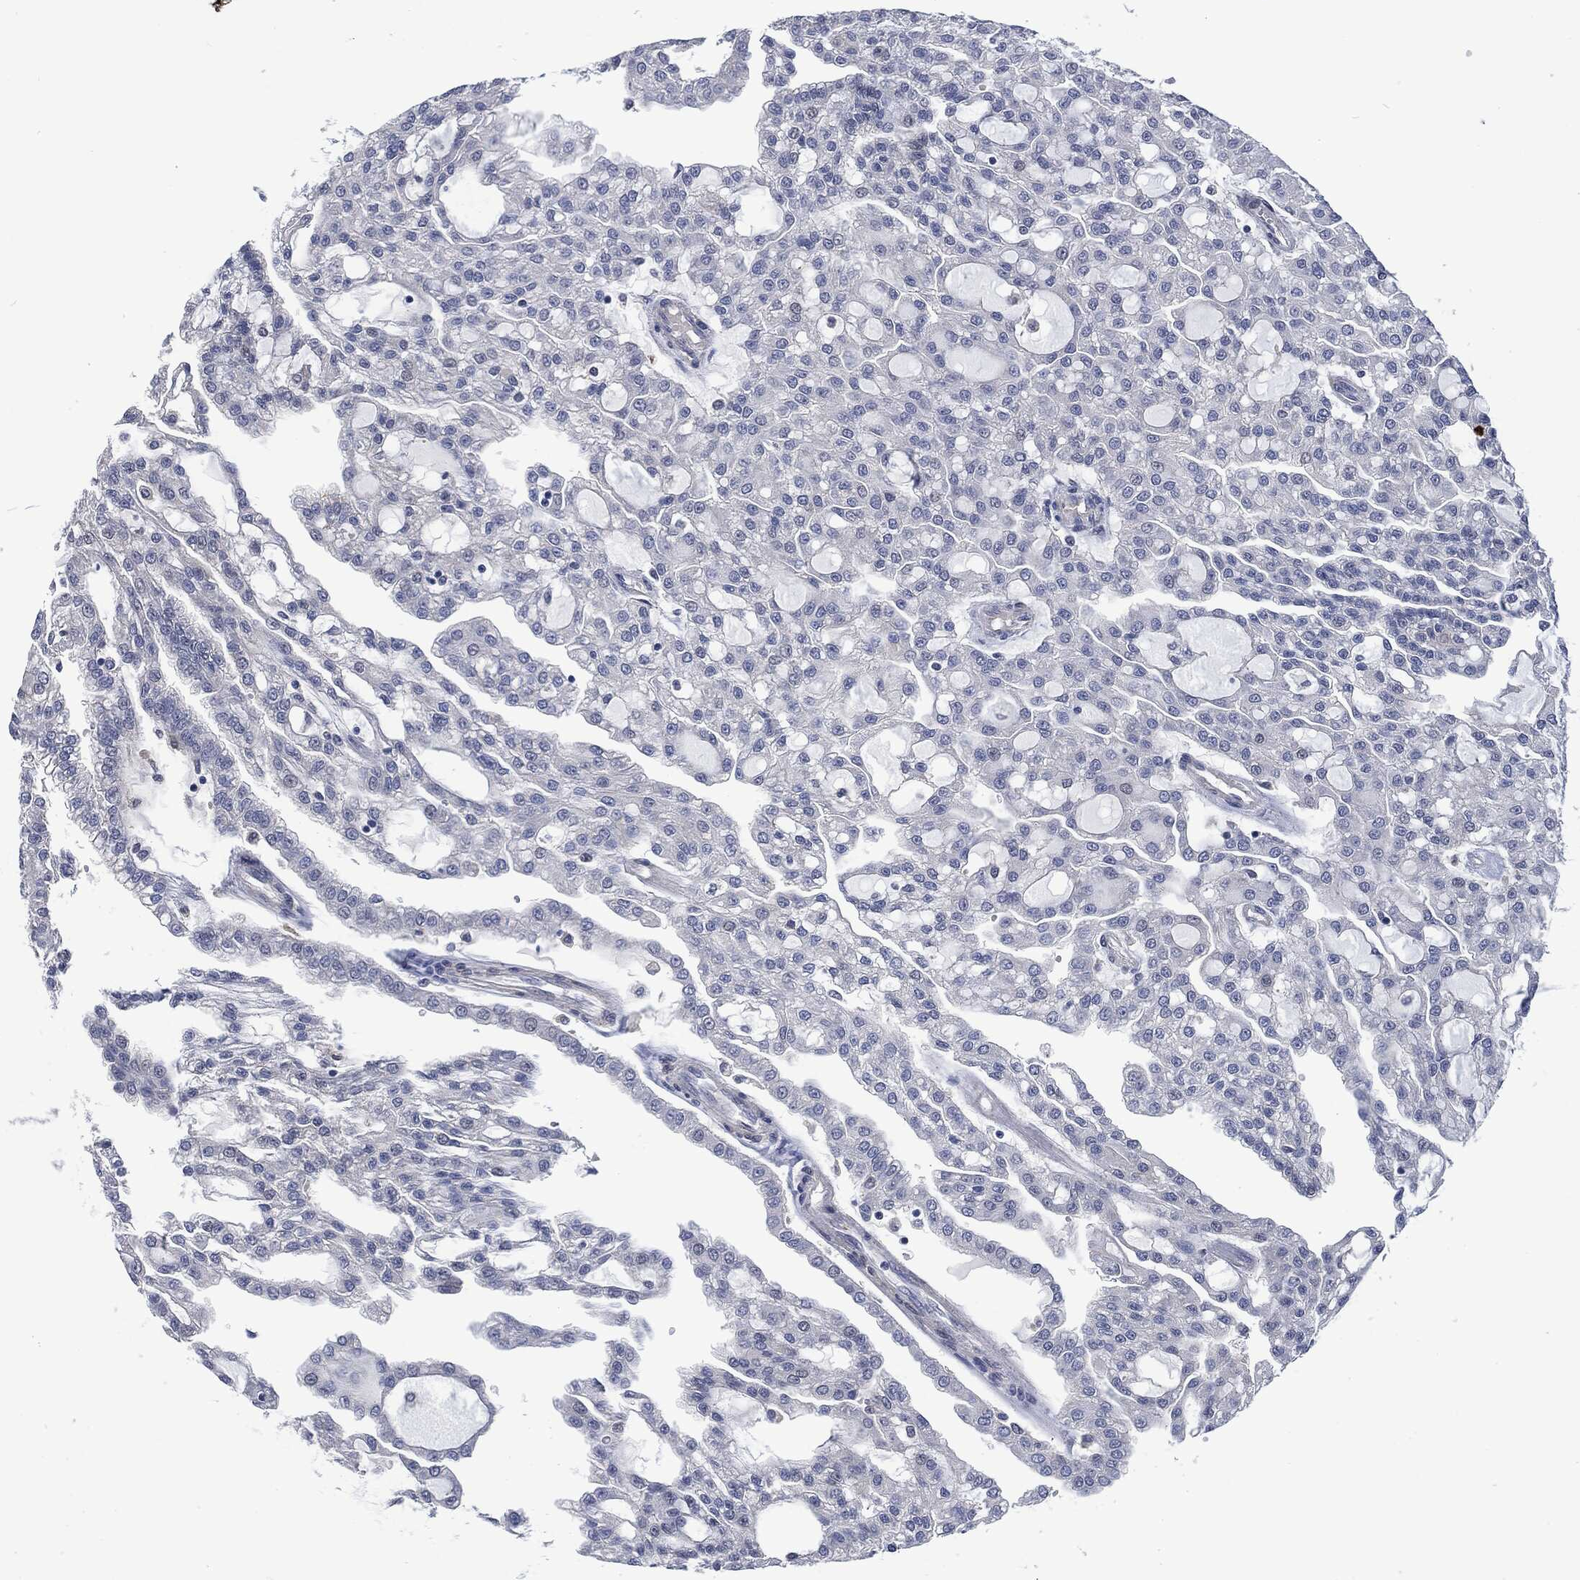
{"staining": {"intensity": "negative", "quantity": "none", "location": "none"}, "tissue": "renal cancer", "cell_type": "Tumor cells", "image_type": "cancer", "snomed": [{"axis": "morphology", "description": "Adenocarcinoma, NOS"}, {"axis": "topography", "description": "Kidney"}], "caption": "This micrograph is of renal cancer (adenocarcinoma) stained with IHC to label a protein in brown with the nuclei are counter-stained blue. There is no staining in tumor cells.", "gene": "MPO", "patient": {"sex": "male", "age": 63}}